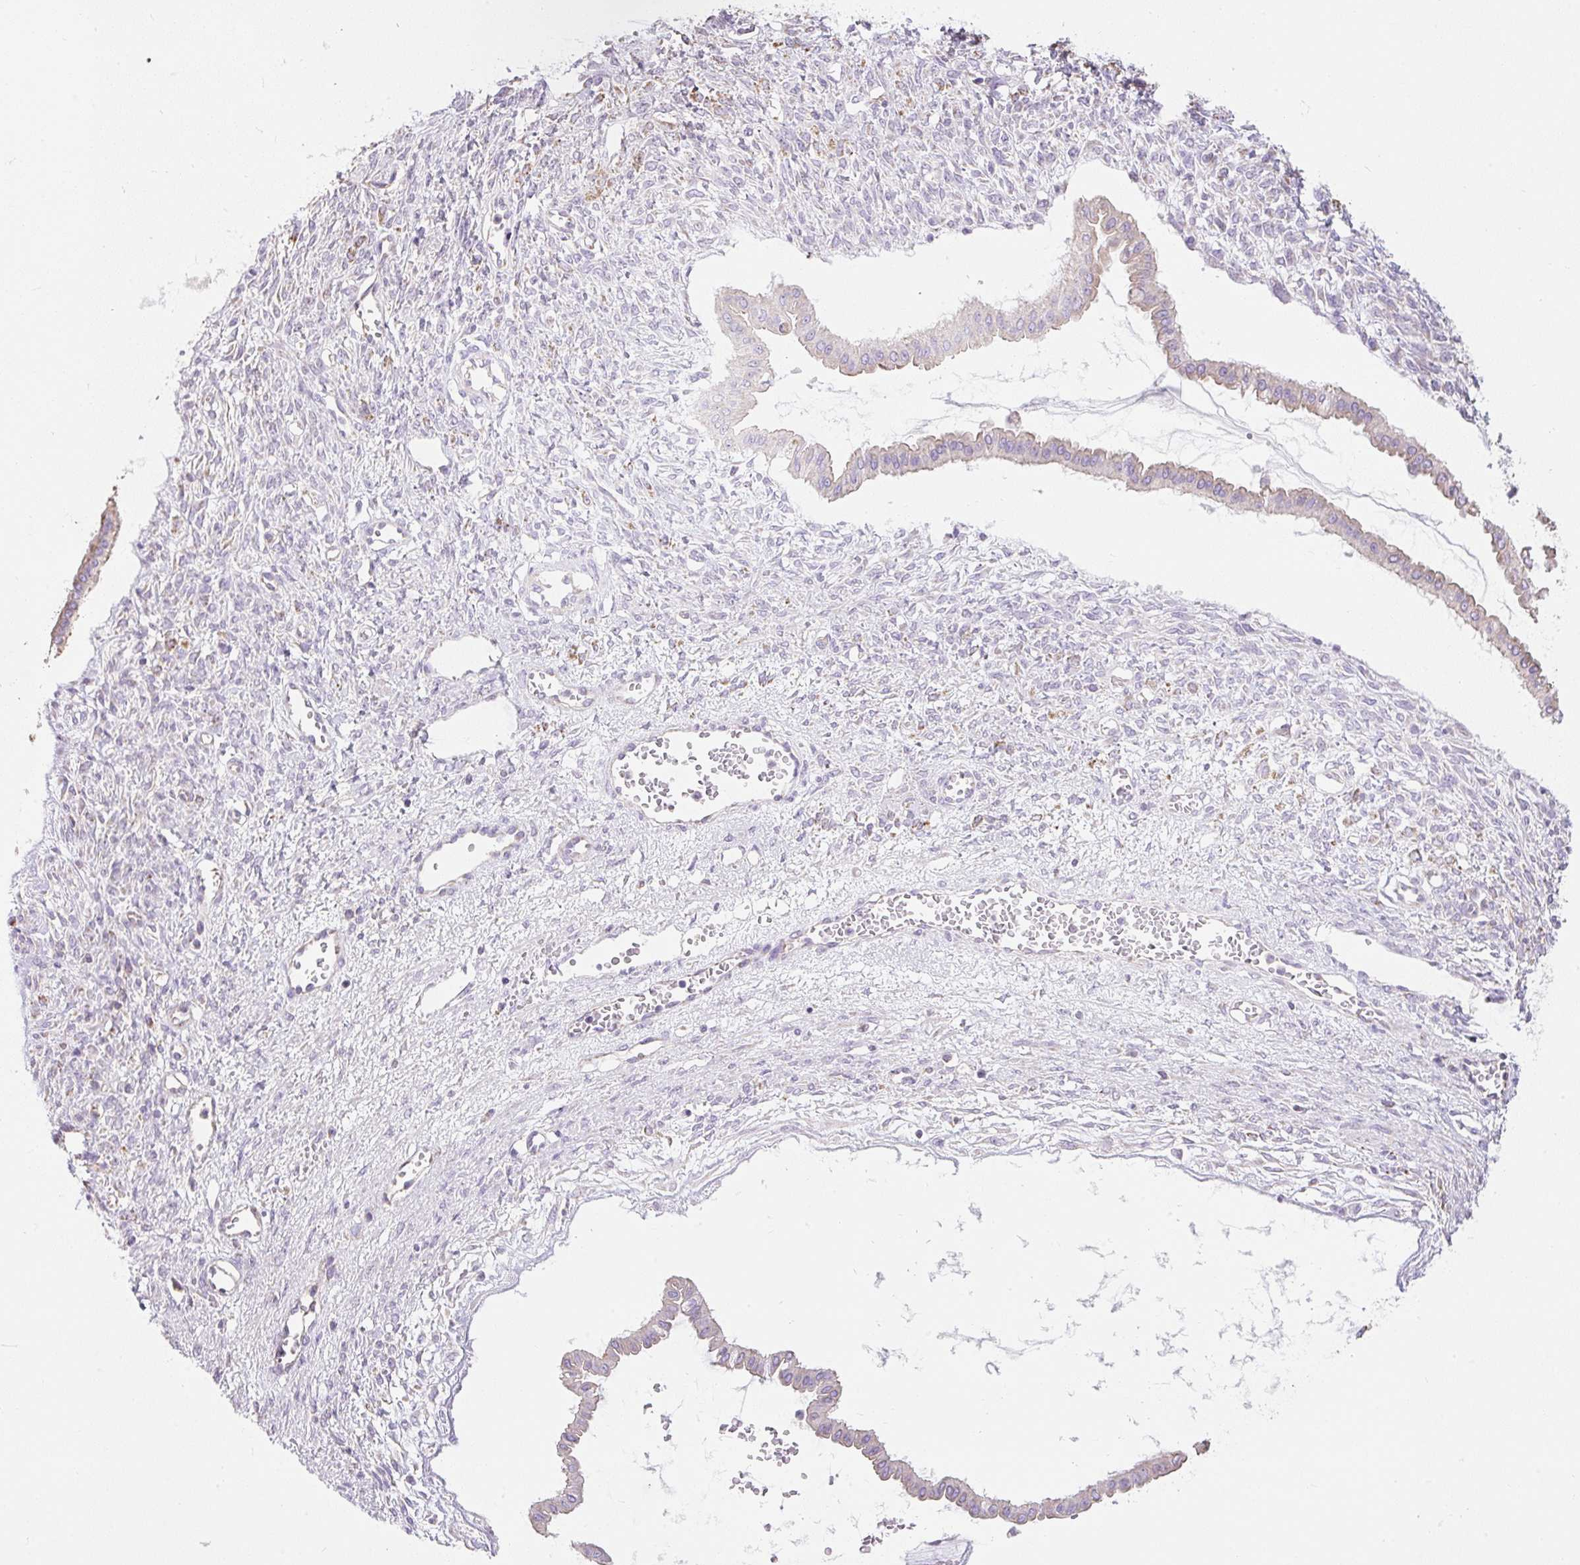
{"staining": {"intensity": "weak", "quantity": "25%-75%", "location": "cytoplasmic/membranous"}, "tissue": "ovarian cancer", "cell_type": "Tumor cells", "image_type": "cancer", "snomed": [{"axis": "morphology", "description": "Cystadenocarcinoma, mucinous, NOS"}, {"axis": "topography", "description": "Ovary"}], "caption": "Immunohistochemical staining of ovarian mucinous cystadenocarcinoma demonstrates weak cytoplasmic/membranous protein staining in about 25%-75% of tumor cells.", "gene": "DHX35", "patient": {"sex": "female", "age": 73}}